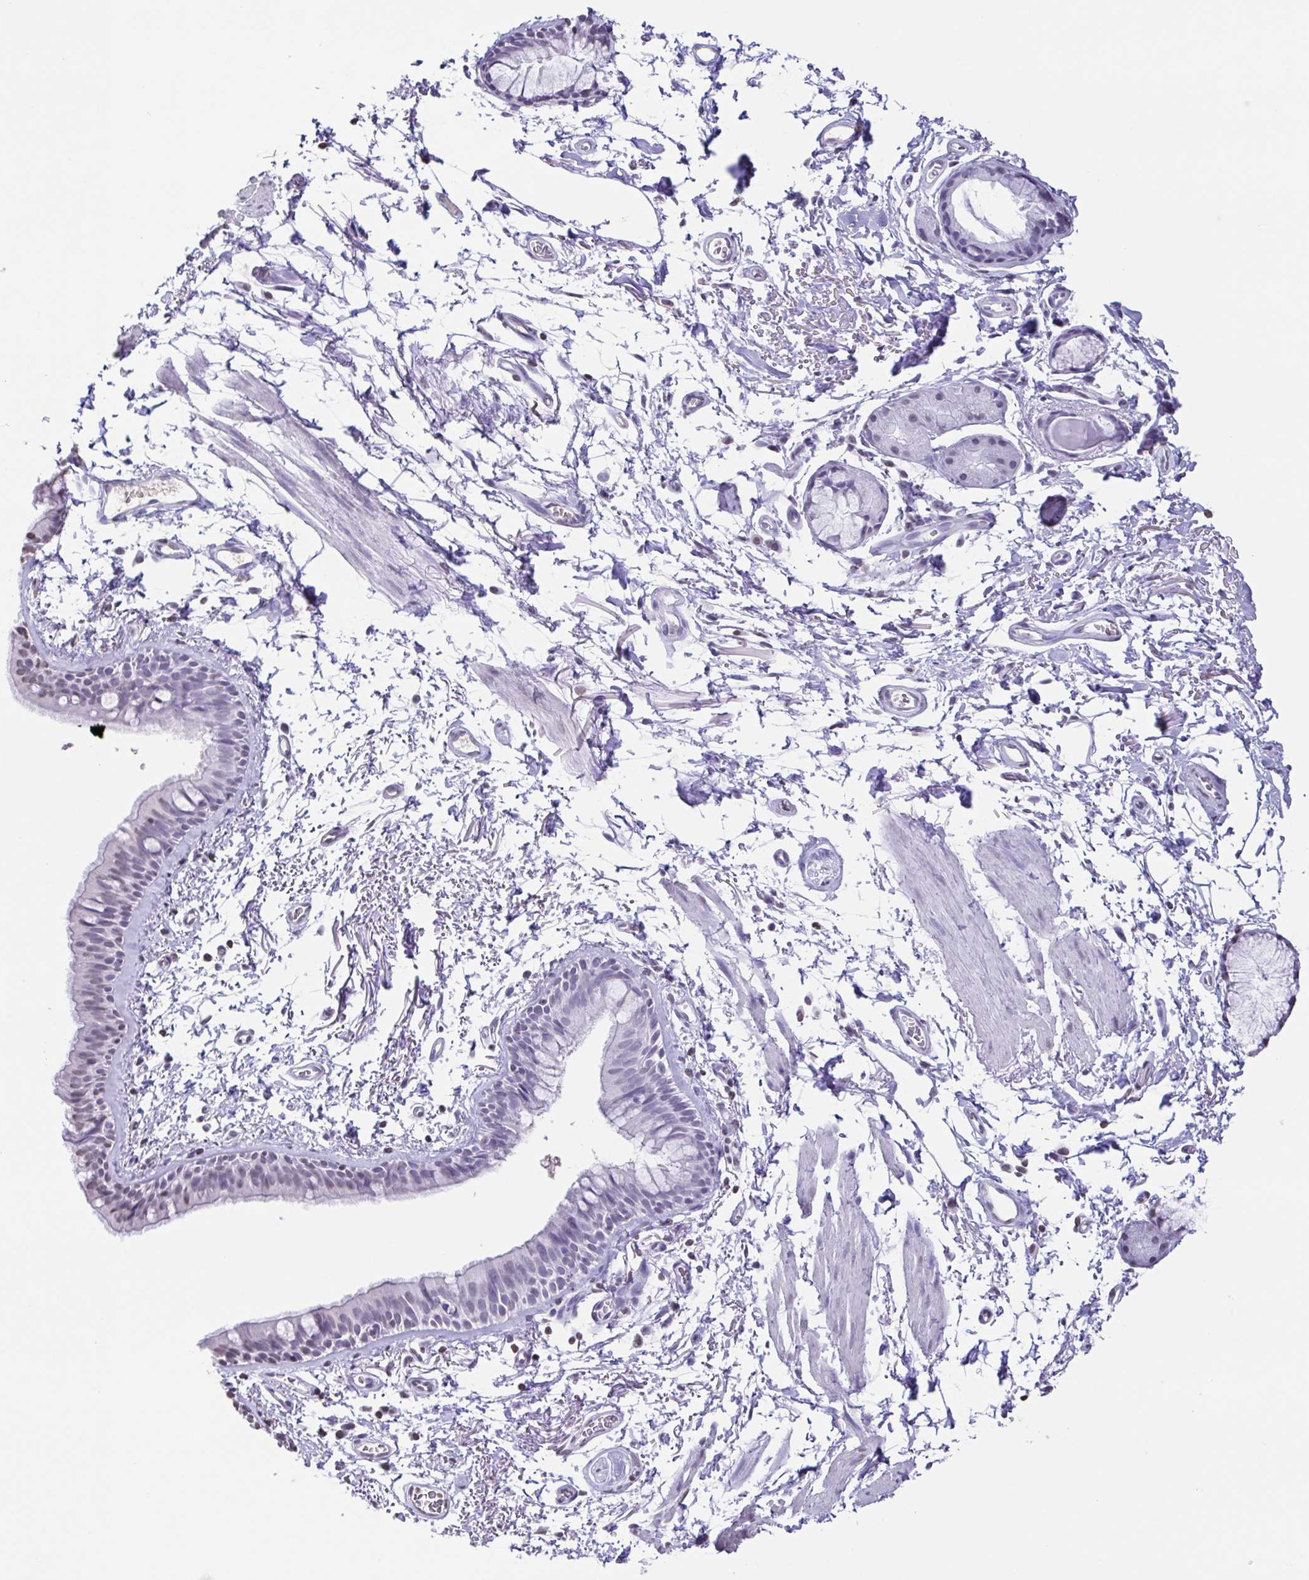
{"staining": {"intensity": "negative", "quantity": "none", "location": "none"}, "tissue": "bronchus", "cell_type": "Respiratory epithelial cells", "image_type": "normal", "snomed": [{"axis": "morphology", "description": "Normal tissue, NOS"}, {"axis": "topography", "description": "Cartilage tissue"}, {"axis": "topography", "description": "Bronchus"}], "caption": "There is no significant positivity in respiratory epithelial cells of bronchus. (DAB immunohistochemistry with hematoxylin counter stain).", "gene": "VCX2", "patient": {"sex": "female", "age": 79}}